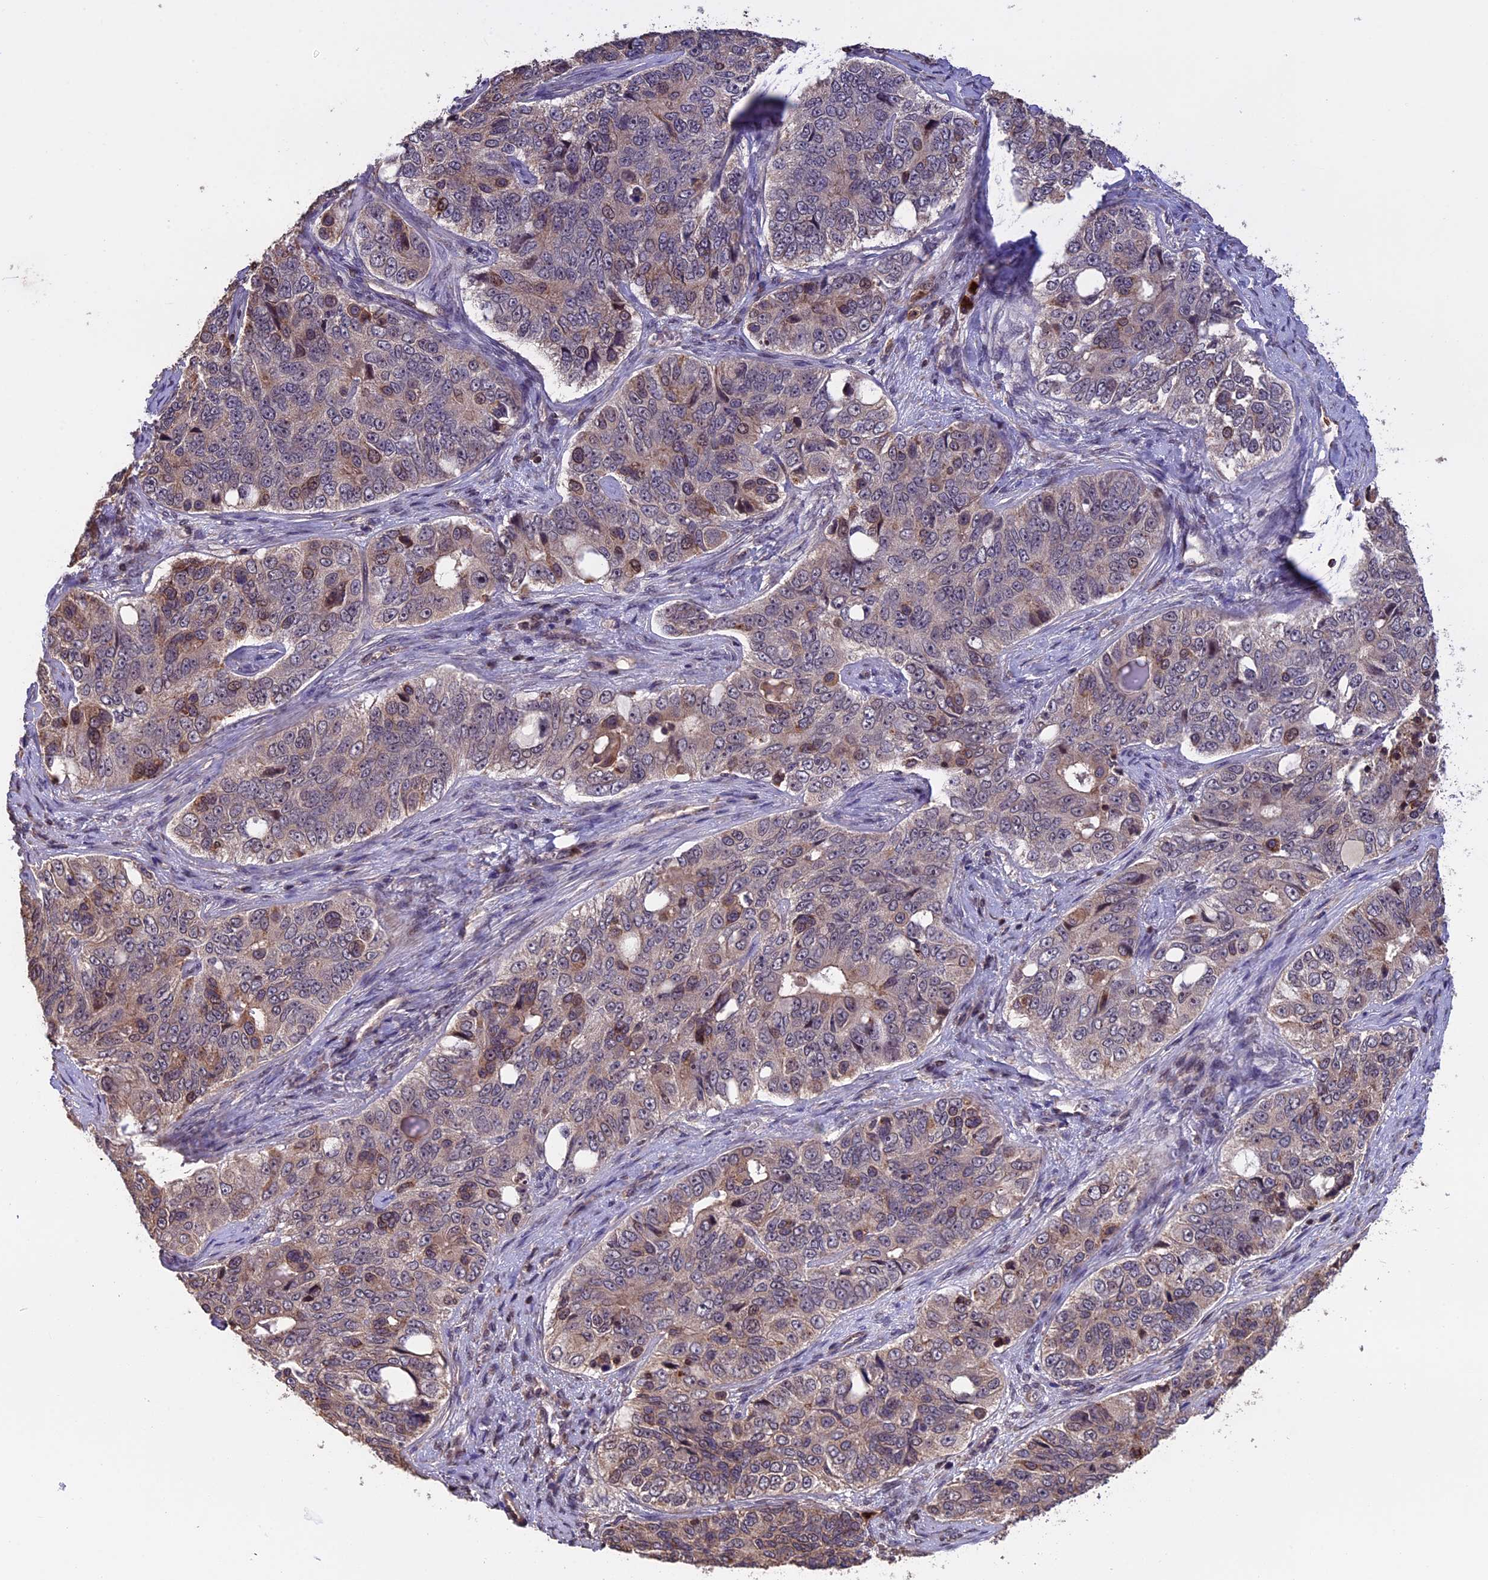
{"staining": {"intensity": "moderate", "quantity": "<25%", "location": "cytoplasmic/membranous"}, "tissue": "ovarian cancer", "cell_type": "Tumor cells", "image_type": "cancer", "snomed": [{"axis": "morphology", "description": "Carcinoma, endometroid"}, {"axis": "topography", "description": "Ovary"}], "caption": "Protein positivity by immunohistochemistry (IHC) exhibits moderate cytoplasmic/membranous staining in approximately <25% of tumor cells in endometroid carcinoma (ovarian).", "gene": "PKD2L2", "patient": {"sex": "female", "age": 51}}